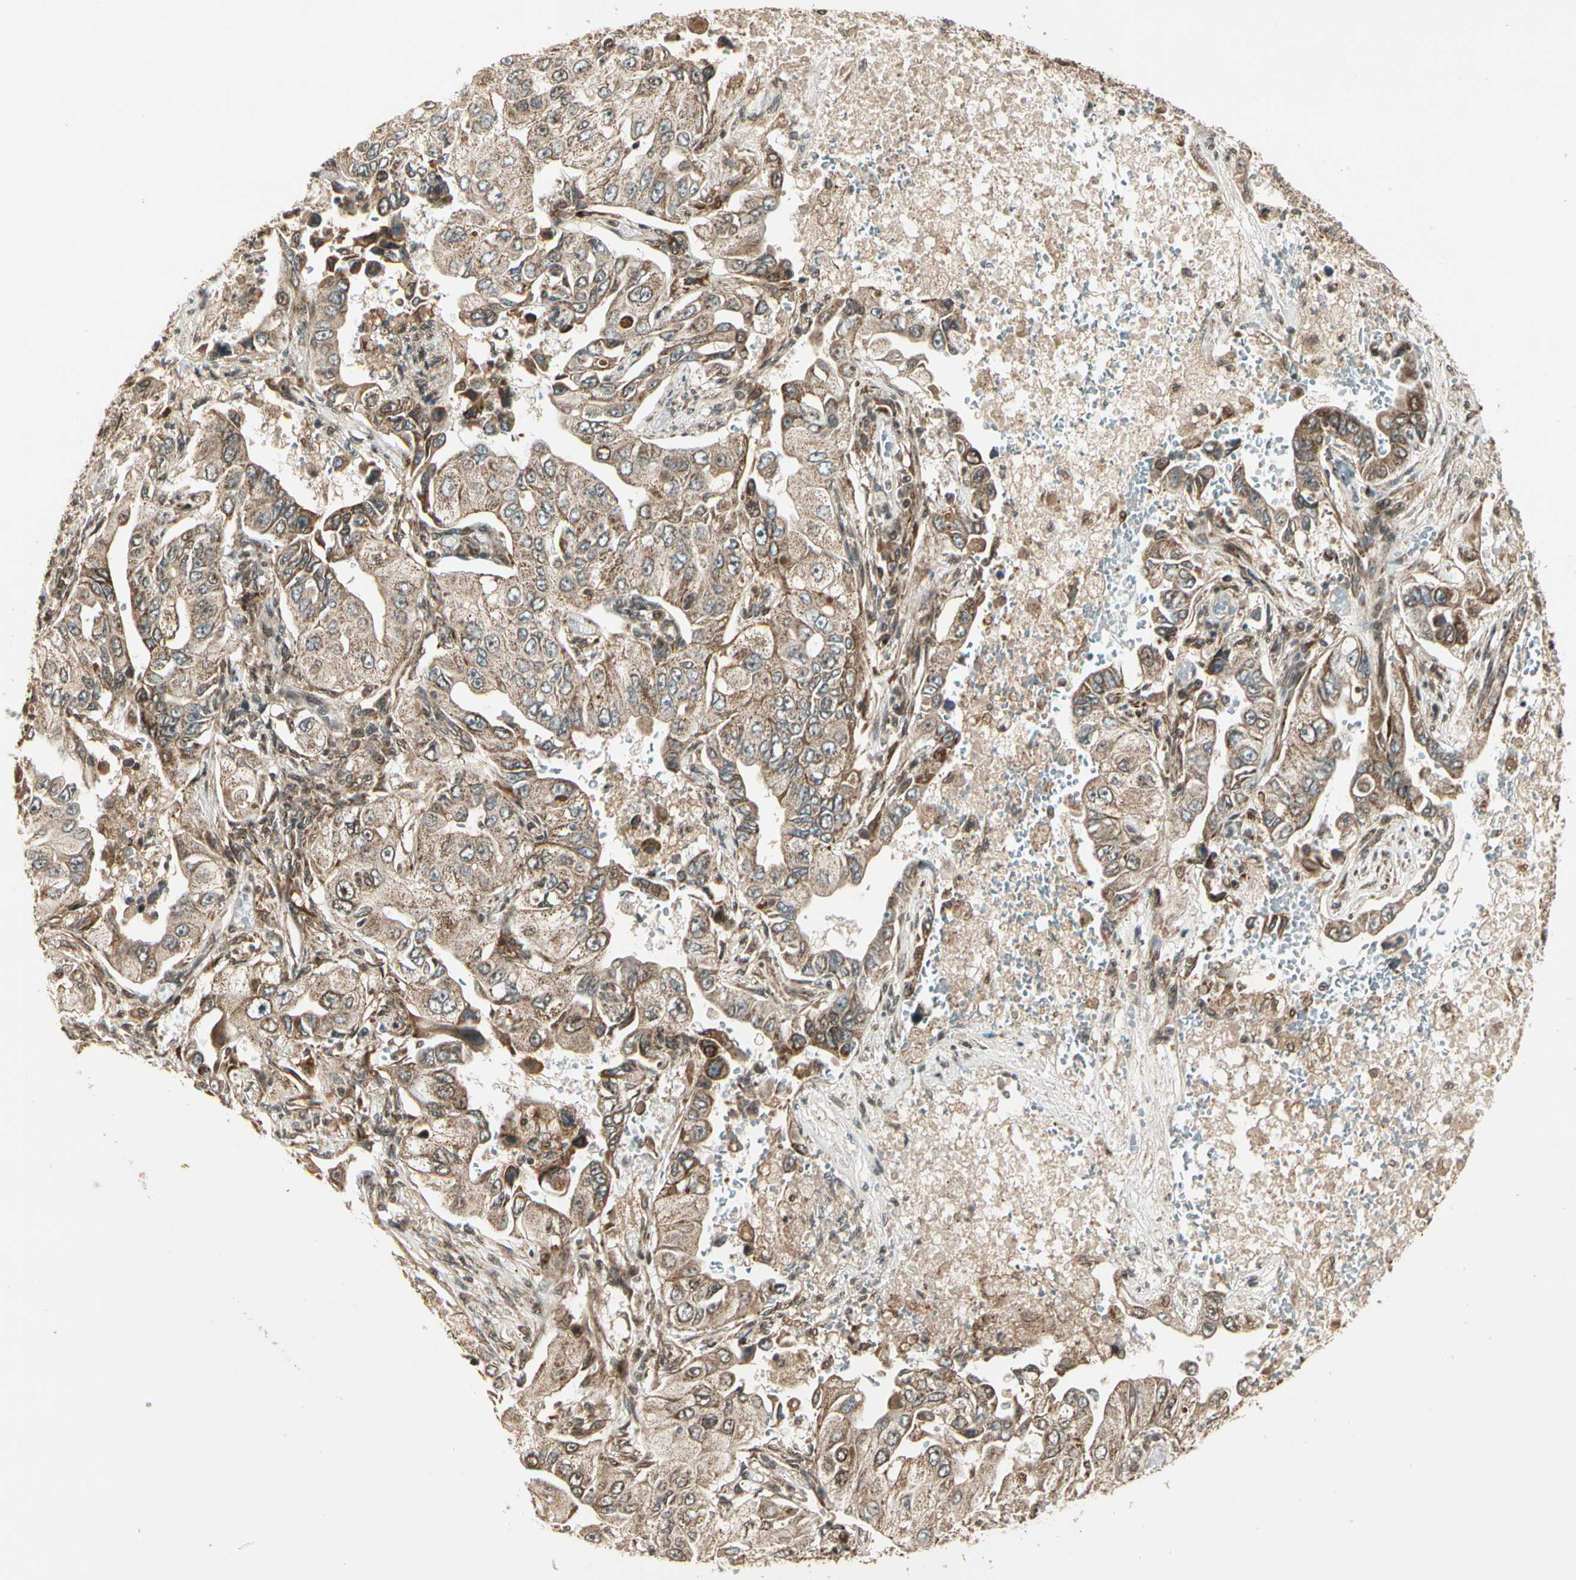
{"staining": {"intensity": "moderate", "quantity": ">75%", "location": "cytoplasmic/membranous"}, "tissue": "lung cancer", "cell_type": "Tumor cells", "image_type": "cancer", "snomed": [{"axis": "morphology", "description": "Adenocarcinoma, NOS"}, {"axis": "topography", "description": "Lung"}], "caption": "There is medium levels of moderate cytoplasmic/membranous positivity in tumor cells of lung adenocarcinoma, as demonstrated by immunohistochemical staining (brown color).", "gene": "GLUL", "patient": {"sex": "male", "age": 84}}